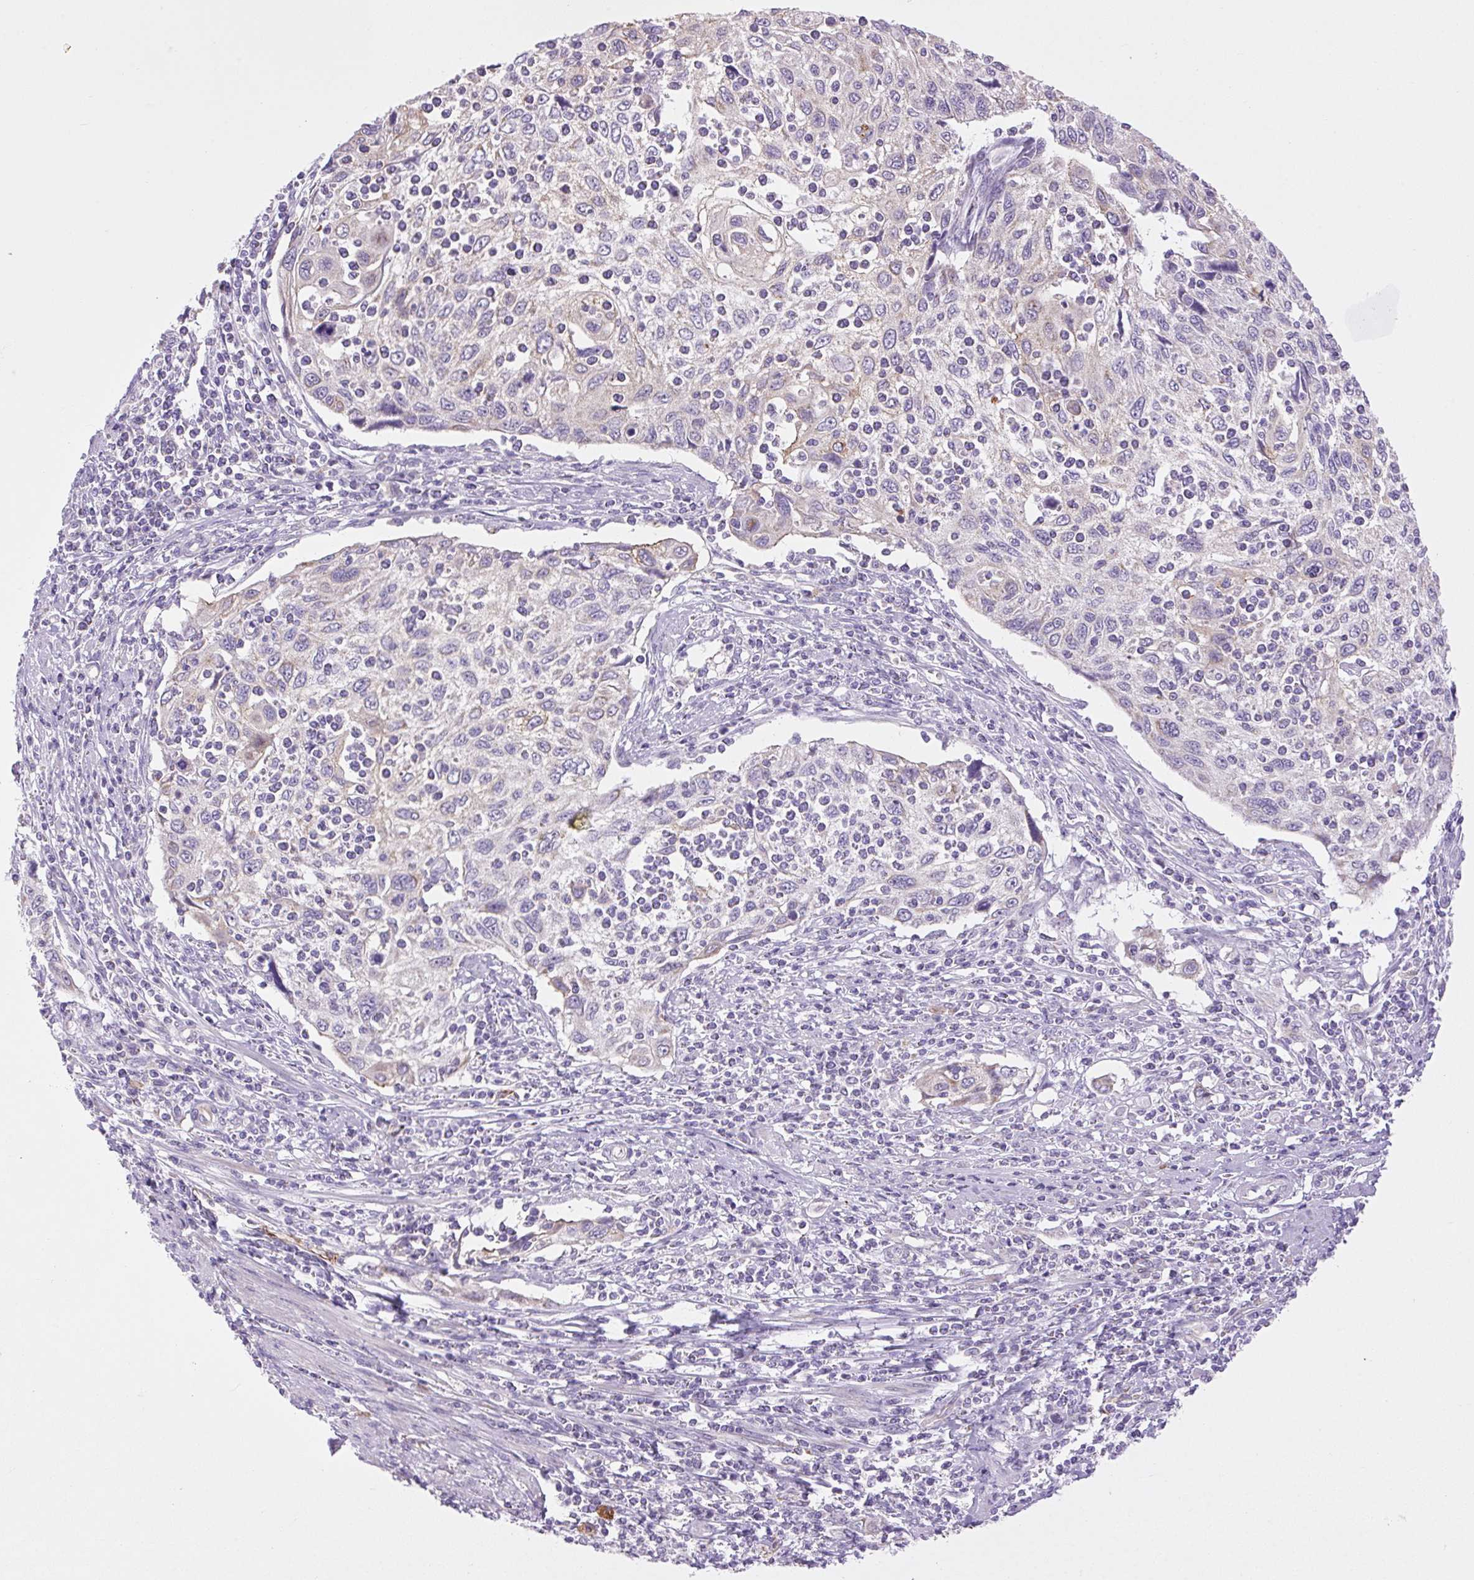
{"staining": {"intensity": "negative", "quantity": "none", "location": "none"}, "tissue": "cervical cancer", "cell_type": "Tumor cells", "image_type": "cancer", "snomed": [{"axis": "morphology", "description": "Squamous cell carcinoma, NOS"}, {"axis": "topography", "description": "Cervix"}], "caption": "An IHC photomicrograph of cervical cancer (squamous cell carcinoma) is shown. There is no staining in tumor cells of cervical cancer (squamous cell carcinoma). Nuclei are stained in blue.", "gene": "RNASE10", "patient": {"sex": "female", "age": 70}}